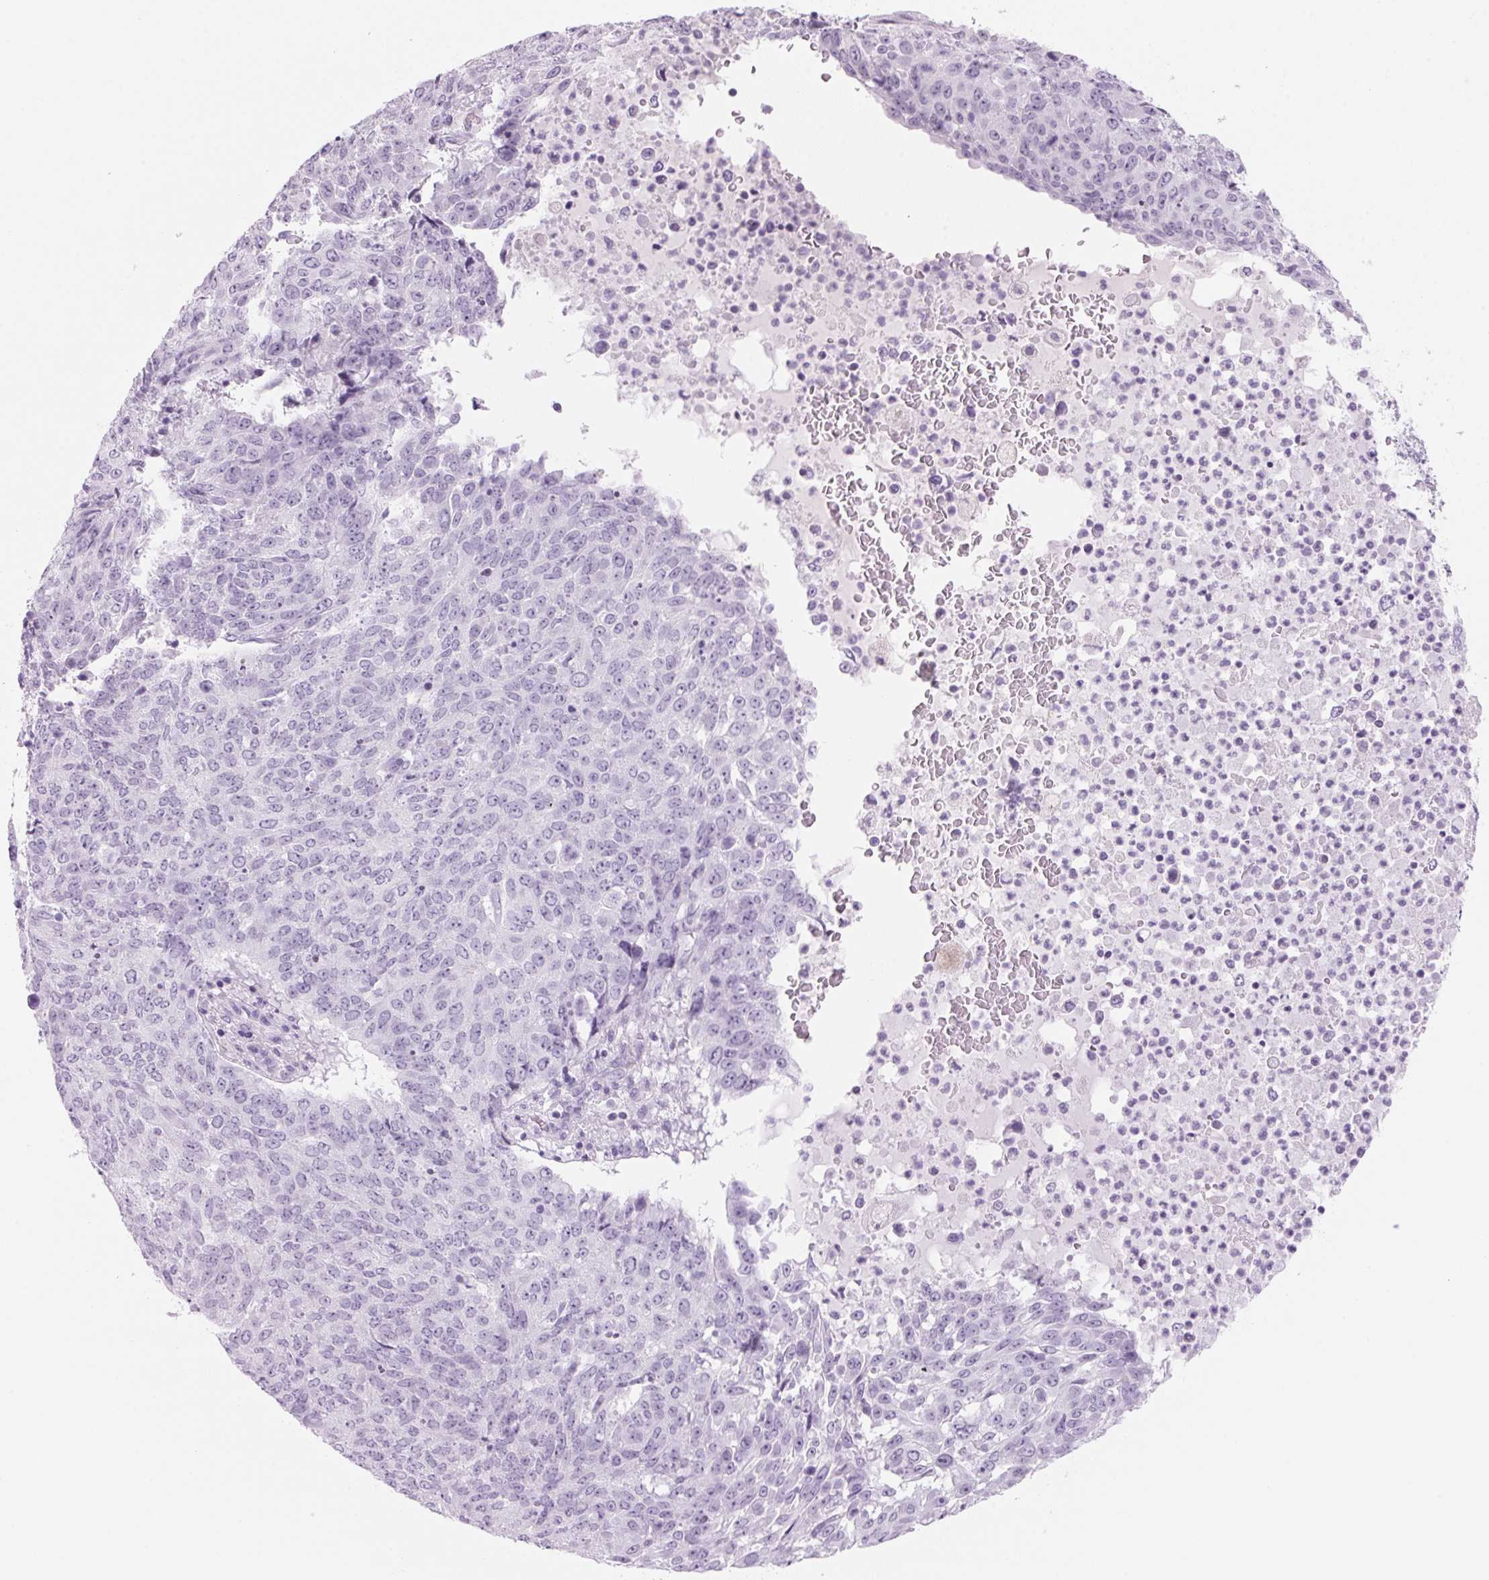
{"staining": {"intensity": "negative", "quantity": "none", "location": "none"}, "tissue": "lung cancer", "cell_type": "Tumor cells", "image_type": "cancer", "snomed": [{"axis": "morphology", "description": "Normal tissue, NOS"}, {"axis": "morphology", "description": "Squamous cell carcinoma, NOS"}, {"axis": "topography", "description": "Bronchus"}, {"axis": "topography", "description": "Lung"}], "caption": "Immunohistochemistry image of human lung squamous cell carcinoma stained for a protein (brown), which exhibits no expression in tumor cells.", "gene": "ADAM20", "patient": {"sex": "male", "age": 64}}